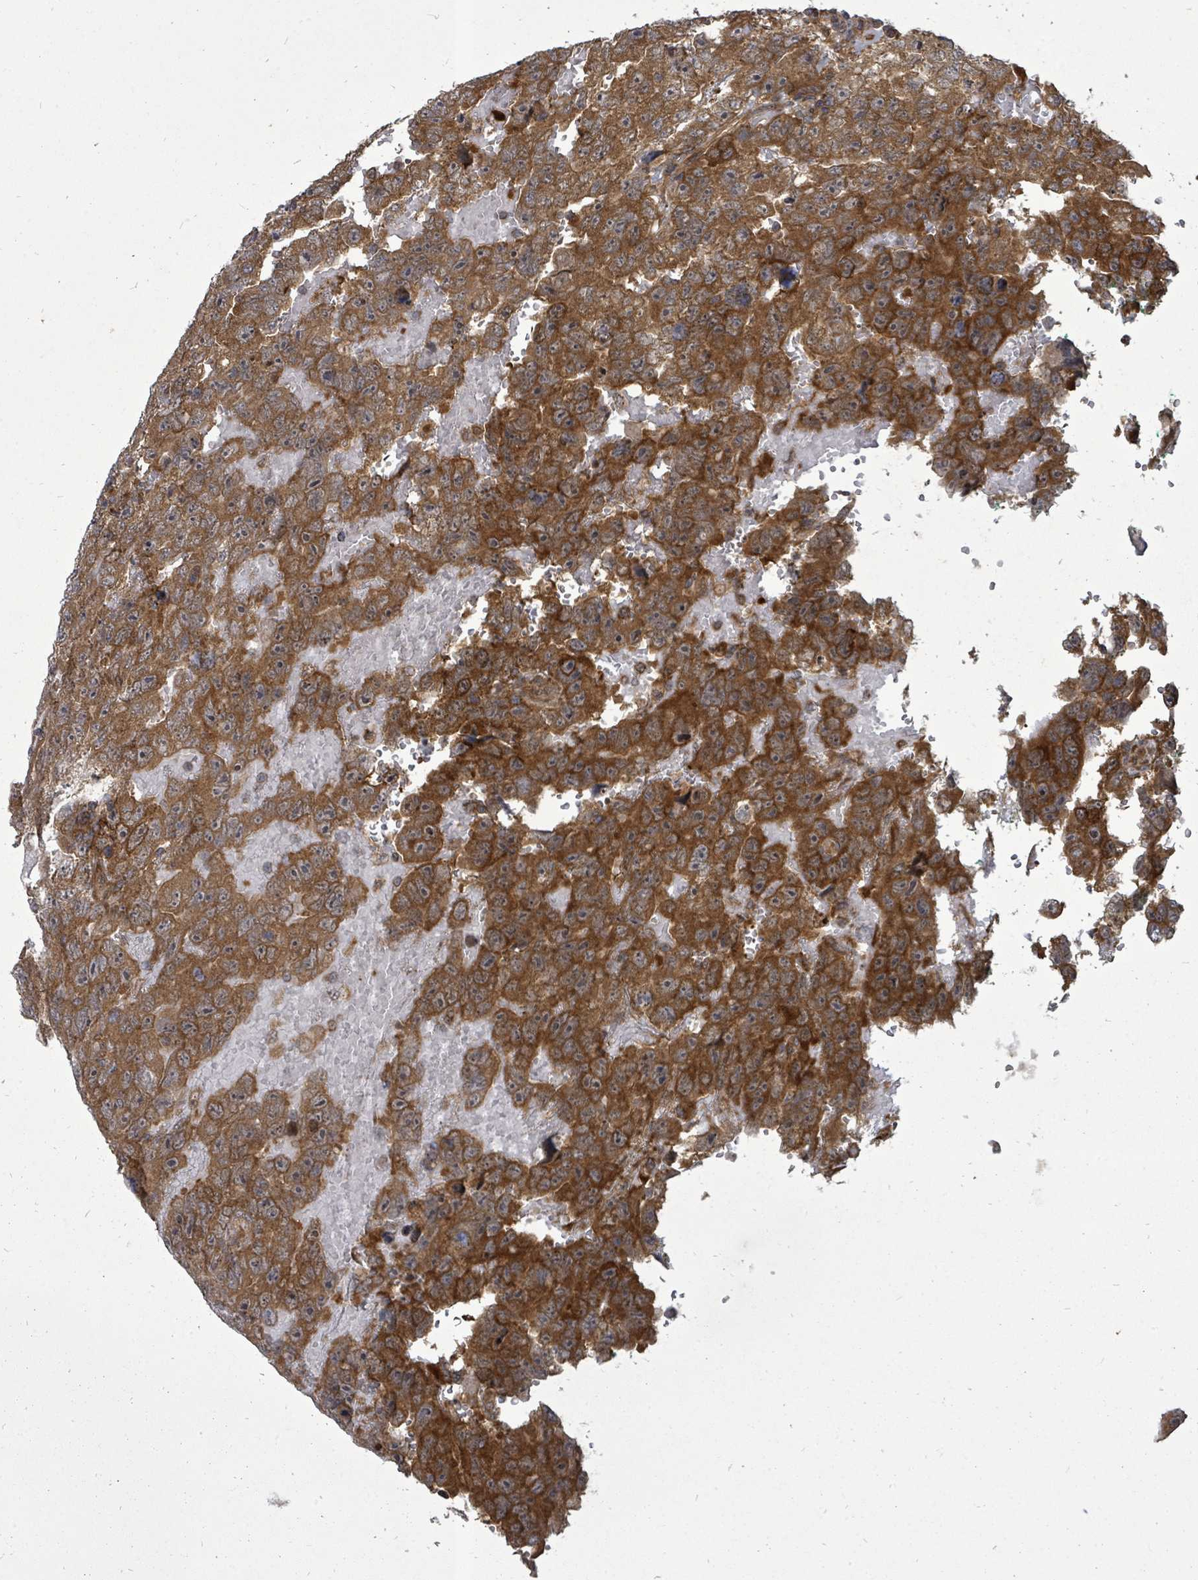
{"staining": {"intensity": "strong", "quantity": ">75%", "location": "cytoplasmic/membranous"}, "tissue": "testis cancer", "cell_type": "Tumor cells", "image_type": "cancer", "snomed": [{"axis": "morphology", "description": "Carcinoma, Embryonal, NOS"}, {"axis": "topography", "description": "Testis"}], "caption": "A brown stain labels strong cytoplasmic/membranous expression of a protein in testis embryonal carcinoma tumor cells.", "gene": "EIF3C", "patient": {"sex": "male", "age": 45}}